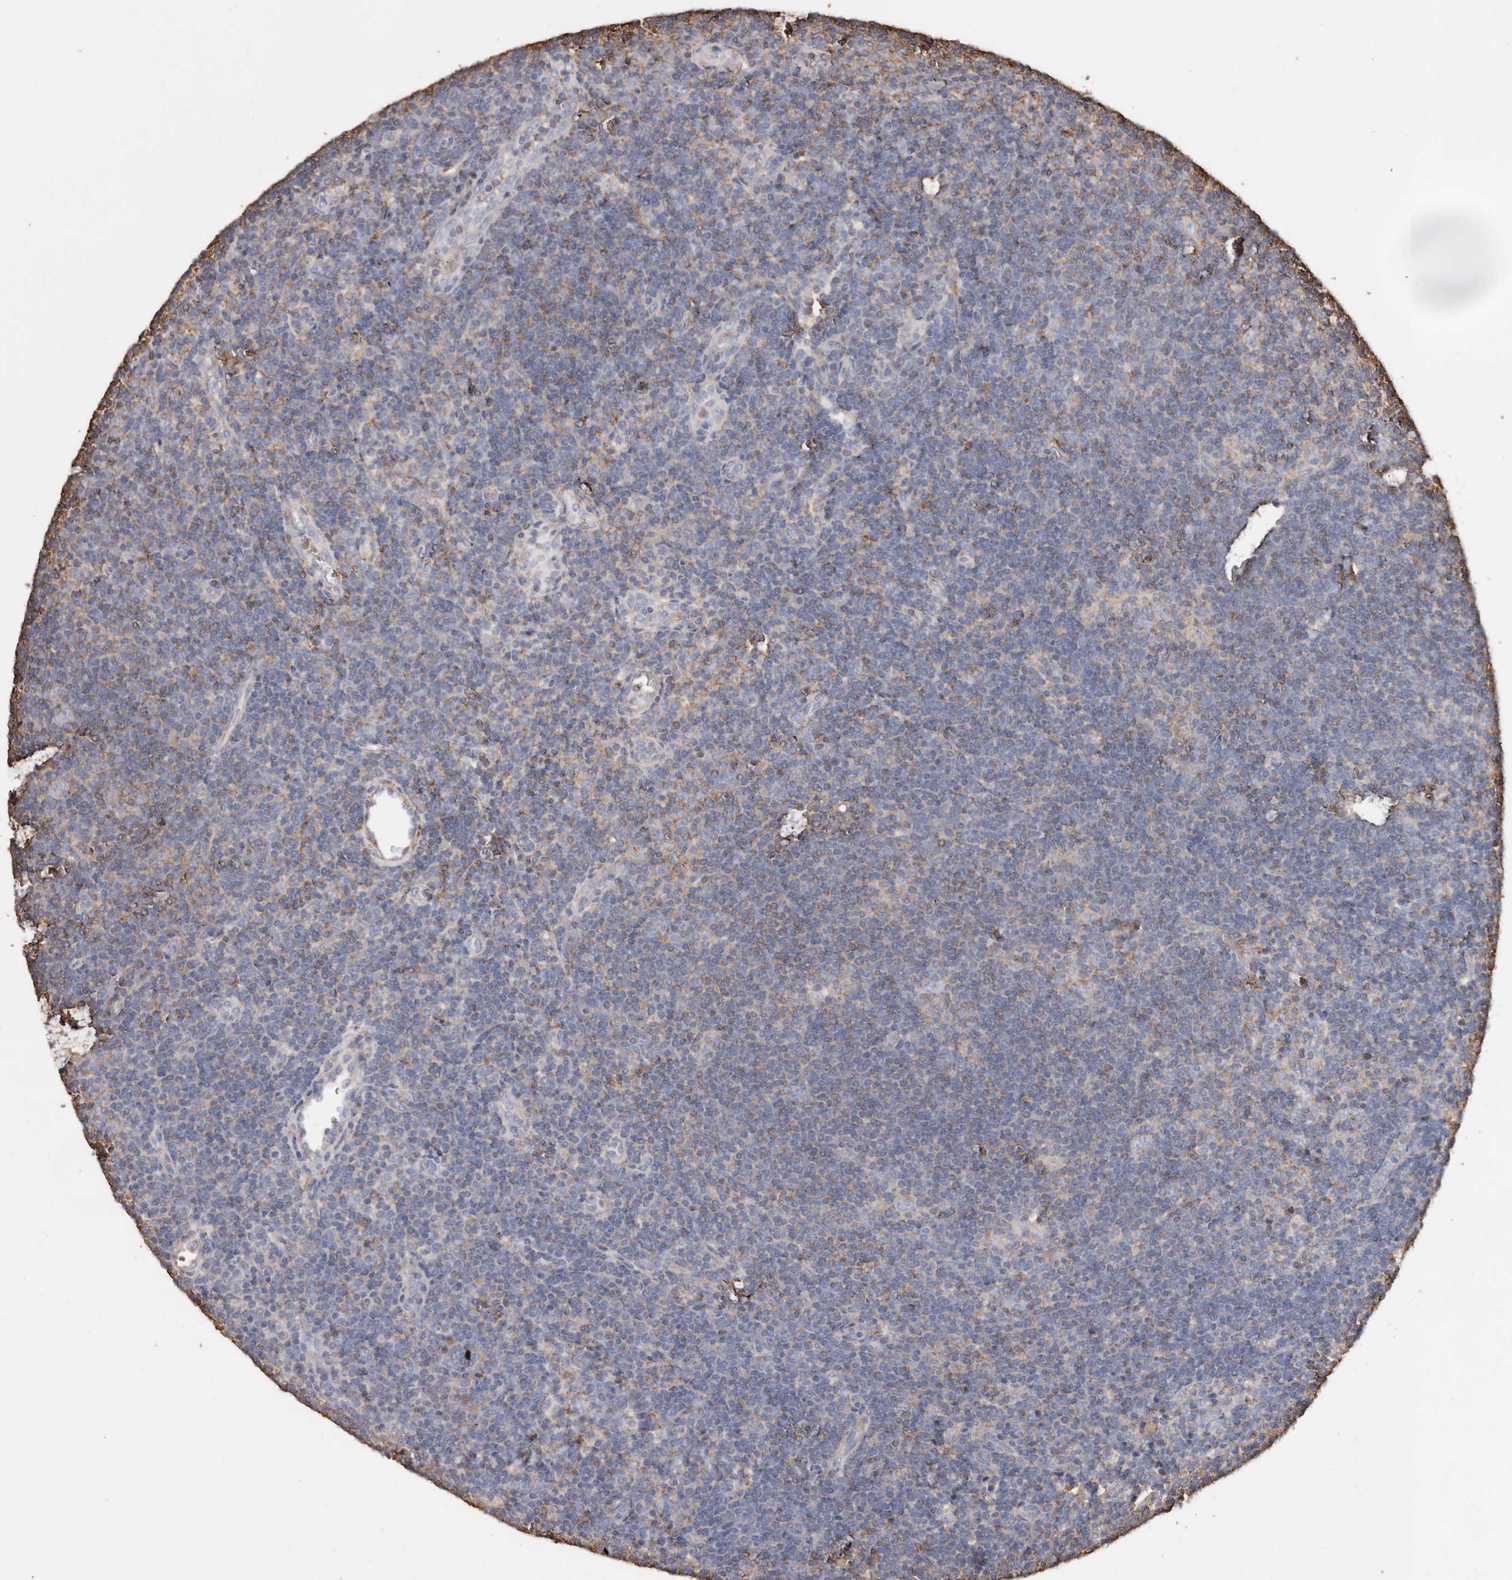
{"staining": {"intensity": "weak", "quantity": "<25%", "location": "cytoplasmic/membranous"}, "tissue": "lymphoma", "cell_type": "Tumor cells", "image_type": "cancer", "snomed": [{"axis": "morphology", "description": "Hodgkin's disease, NOS"}, {"axis": "topography", "description": "Lymph node"}], "caption": "A micrograph of Hodgkin's disease stained for a protein shows no brown staining in tumor cells. (DAB immunohistochemistry, high magnification).", "gene": "COQ8B", "patient": {"sex": "female", "age": 57}}